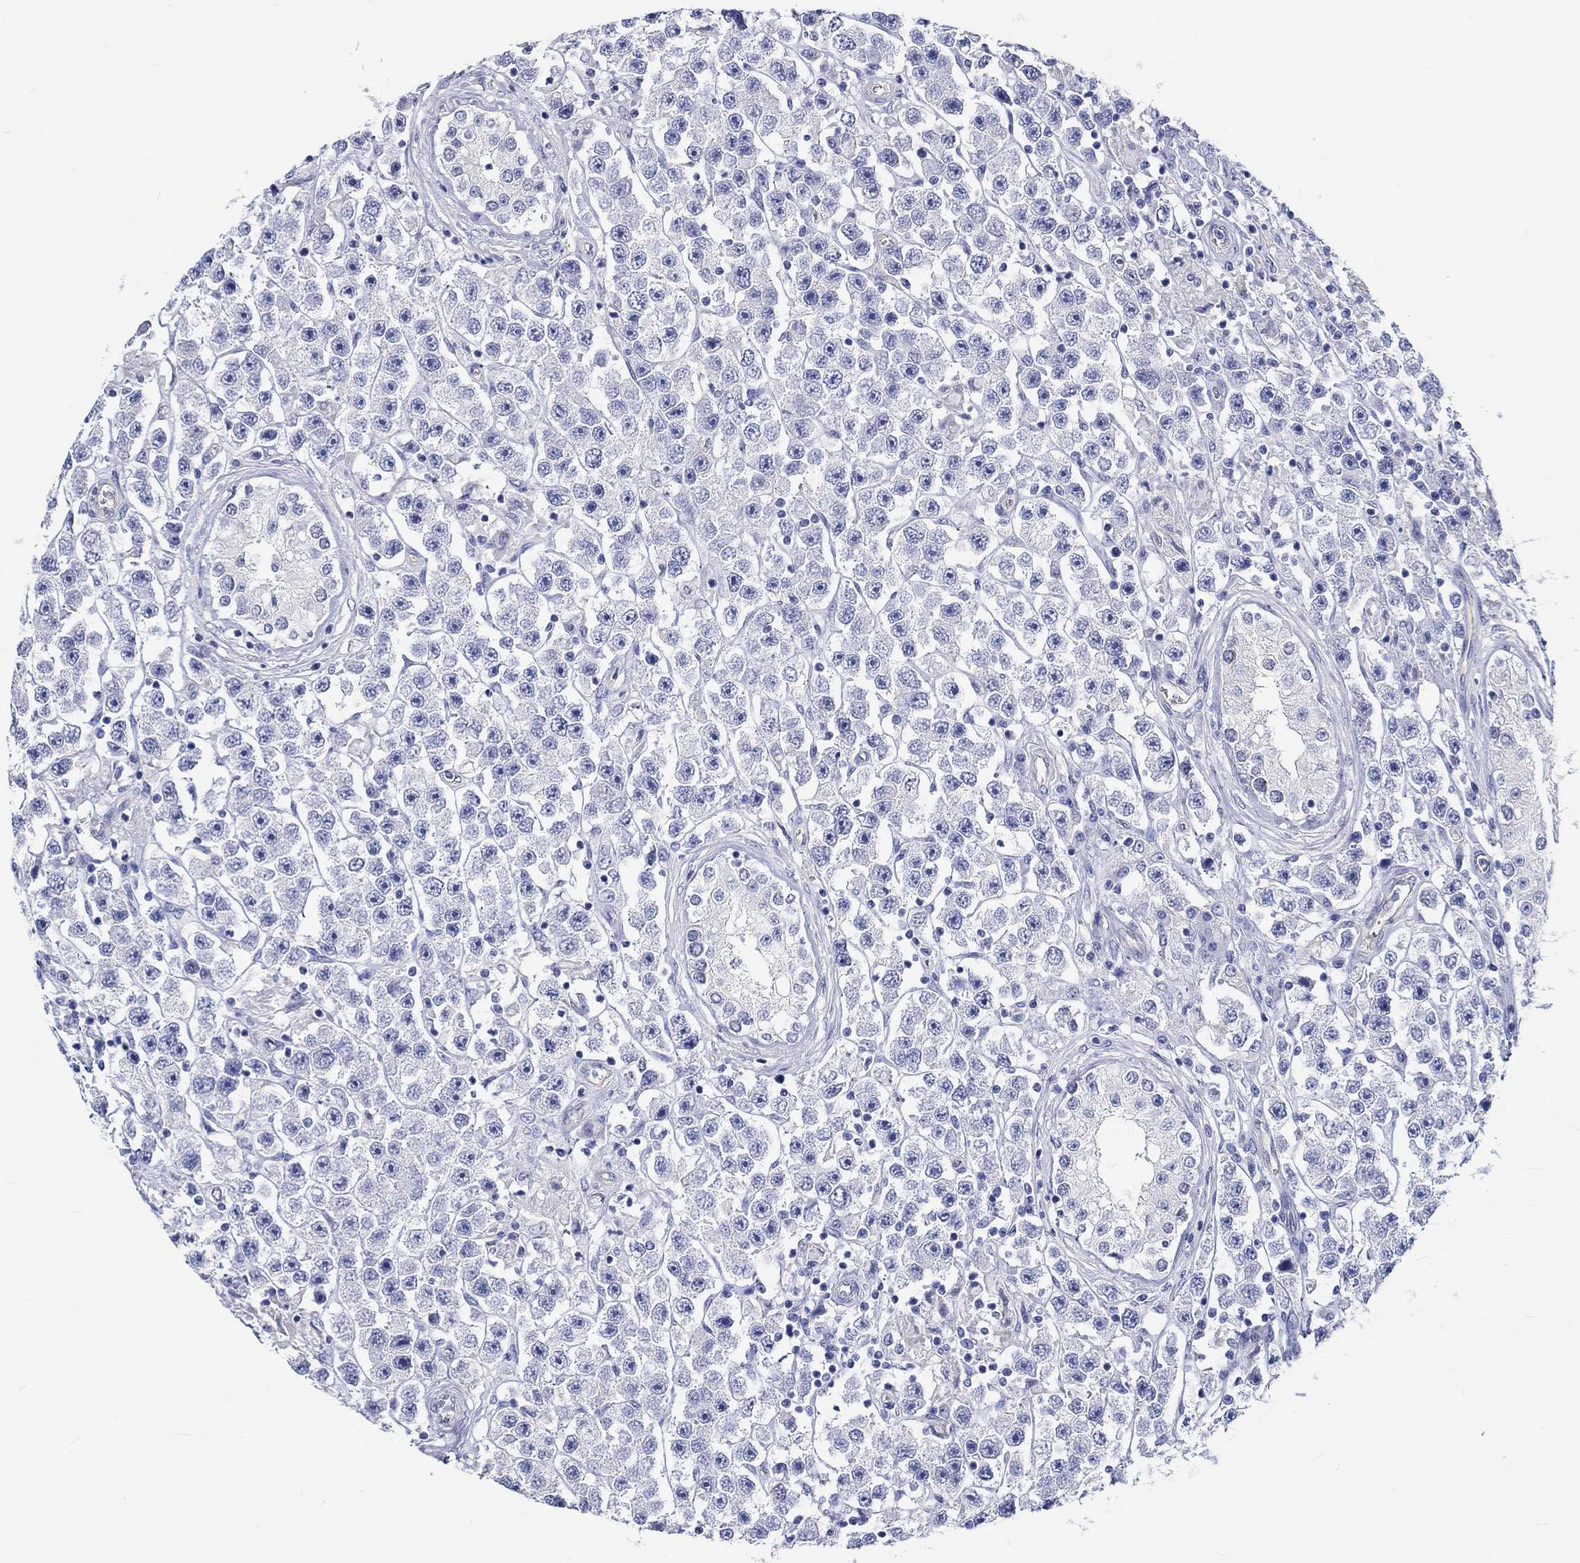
{"staining": {"intensity": "negative", "quantity": "none", "location": "none"}, "tissue": "testis cancer", "cell_type": "Tumor cells", "image_type": "cancer", "snomed": [{"axis": "morphology", "description": "Seminoma, NOS"}, {"axis": "topography", "description": "Testis"}], "caption": "The immunohistochemistry (IHC) image has no significant staining in tumor cells of testis cancer (seminoma) tissue.", "gene": "CDY2B", "patient": {"sex": "male", "age": 45}}